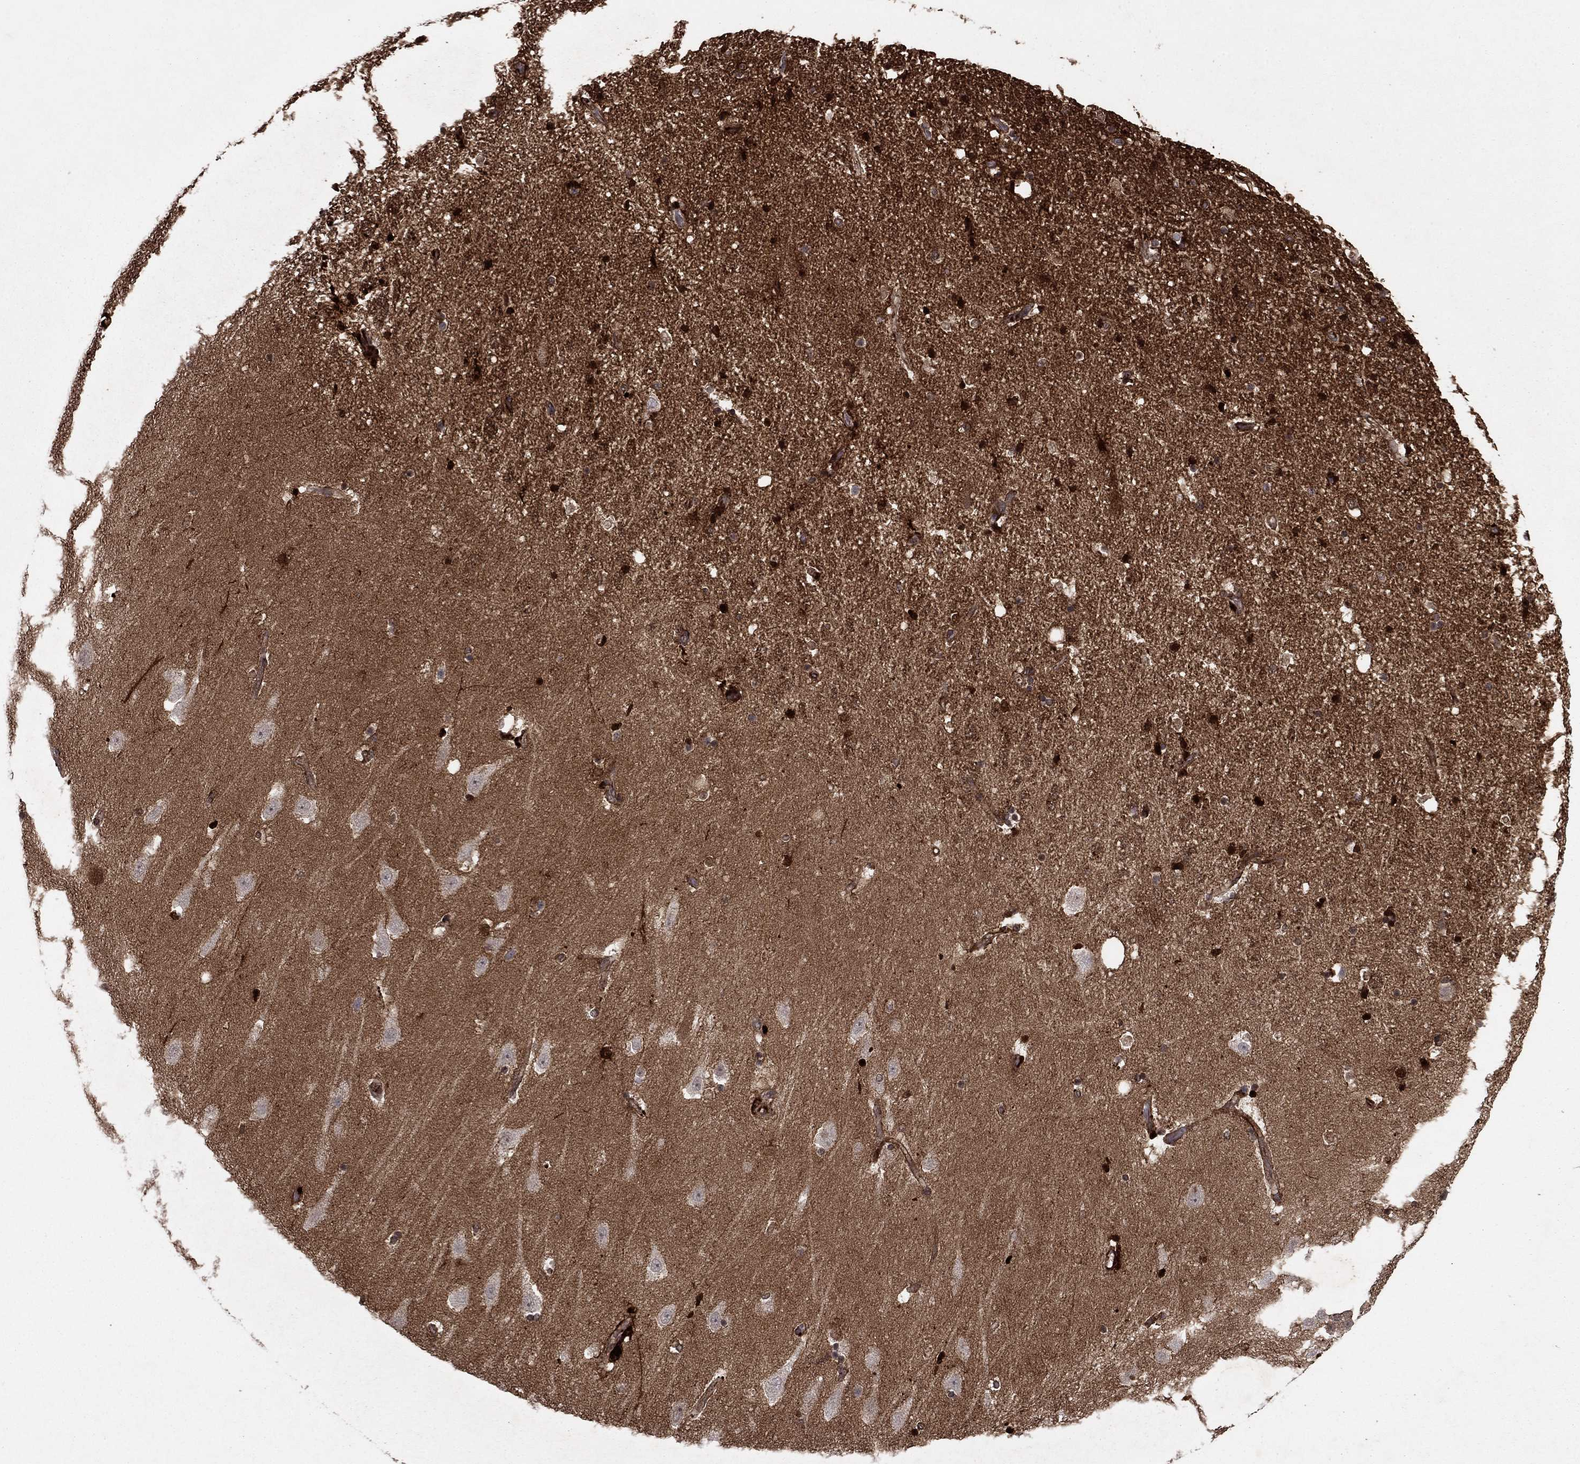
{"staining": {"intensity": "strong", "quantity": "<25%", "location": "cytoplasmic/membranous,nuclear"}, "tissue": "hippocampus", "cell_type": "Glial cells", "image_type": "normal", "snomed": [{"axis": "morphology", "description": "Normal tissue, NOS"}, {"axis": "topography", "description": "Hippocampus"}], "caption": "Normal hippocampus displays strong cytoplasmic/membranous,nuclear staining in approximately <25% of glial cells.", "gene": "PTGDS", "patient": {"sex": "male", "age": 49}}